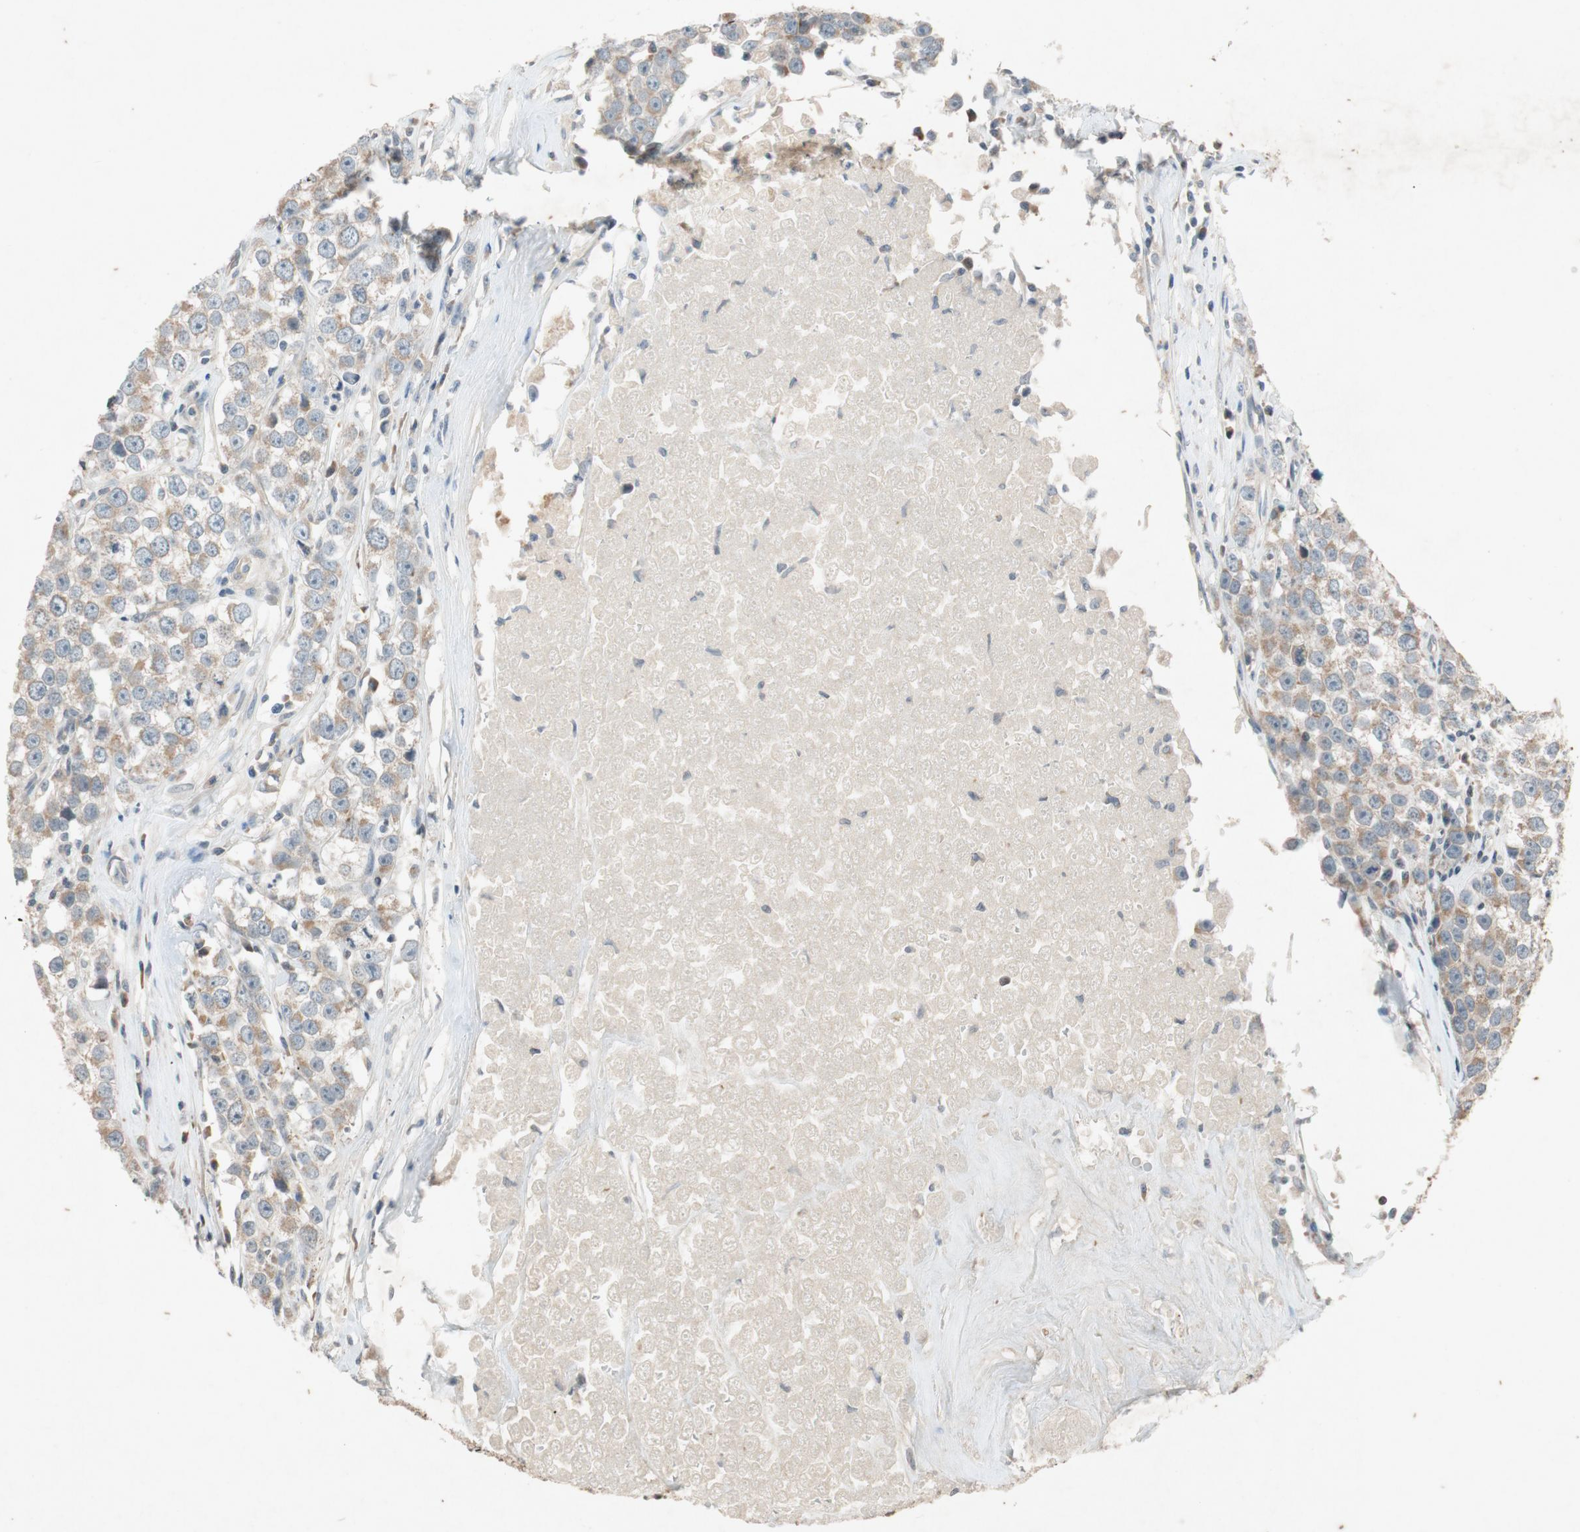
{"staining": {"intensity": "moderate", "quantity": ">75%", "location": "cytoplasmic/membranous"}, "tissue": "testis cancer", "cell_type": "Tumor cells", "image_type": "cancer", "snomed": [{"axis": "morphology", "description": "Seminoma, NOS"}, {"axis": "morphology", "description": "Carcinoma, Embryonal, NOS"}, {"axis": "topography", "description": "Testis"}], "caption": "Embryonal carcinoma (testis) tissue demonstrates moderate cytoplasmic/membranous expression in about >75% of tumor cells, visualized by immunohistochemistry.", "gene": "ATP2C1", "patient": {"sex": "male", "age": 52}}